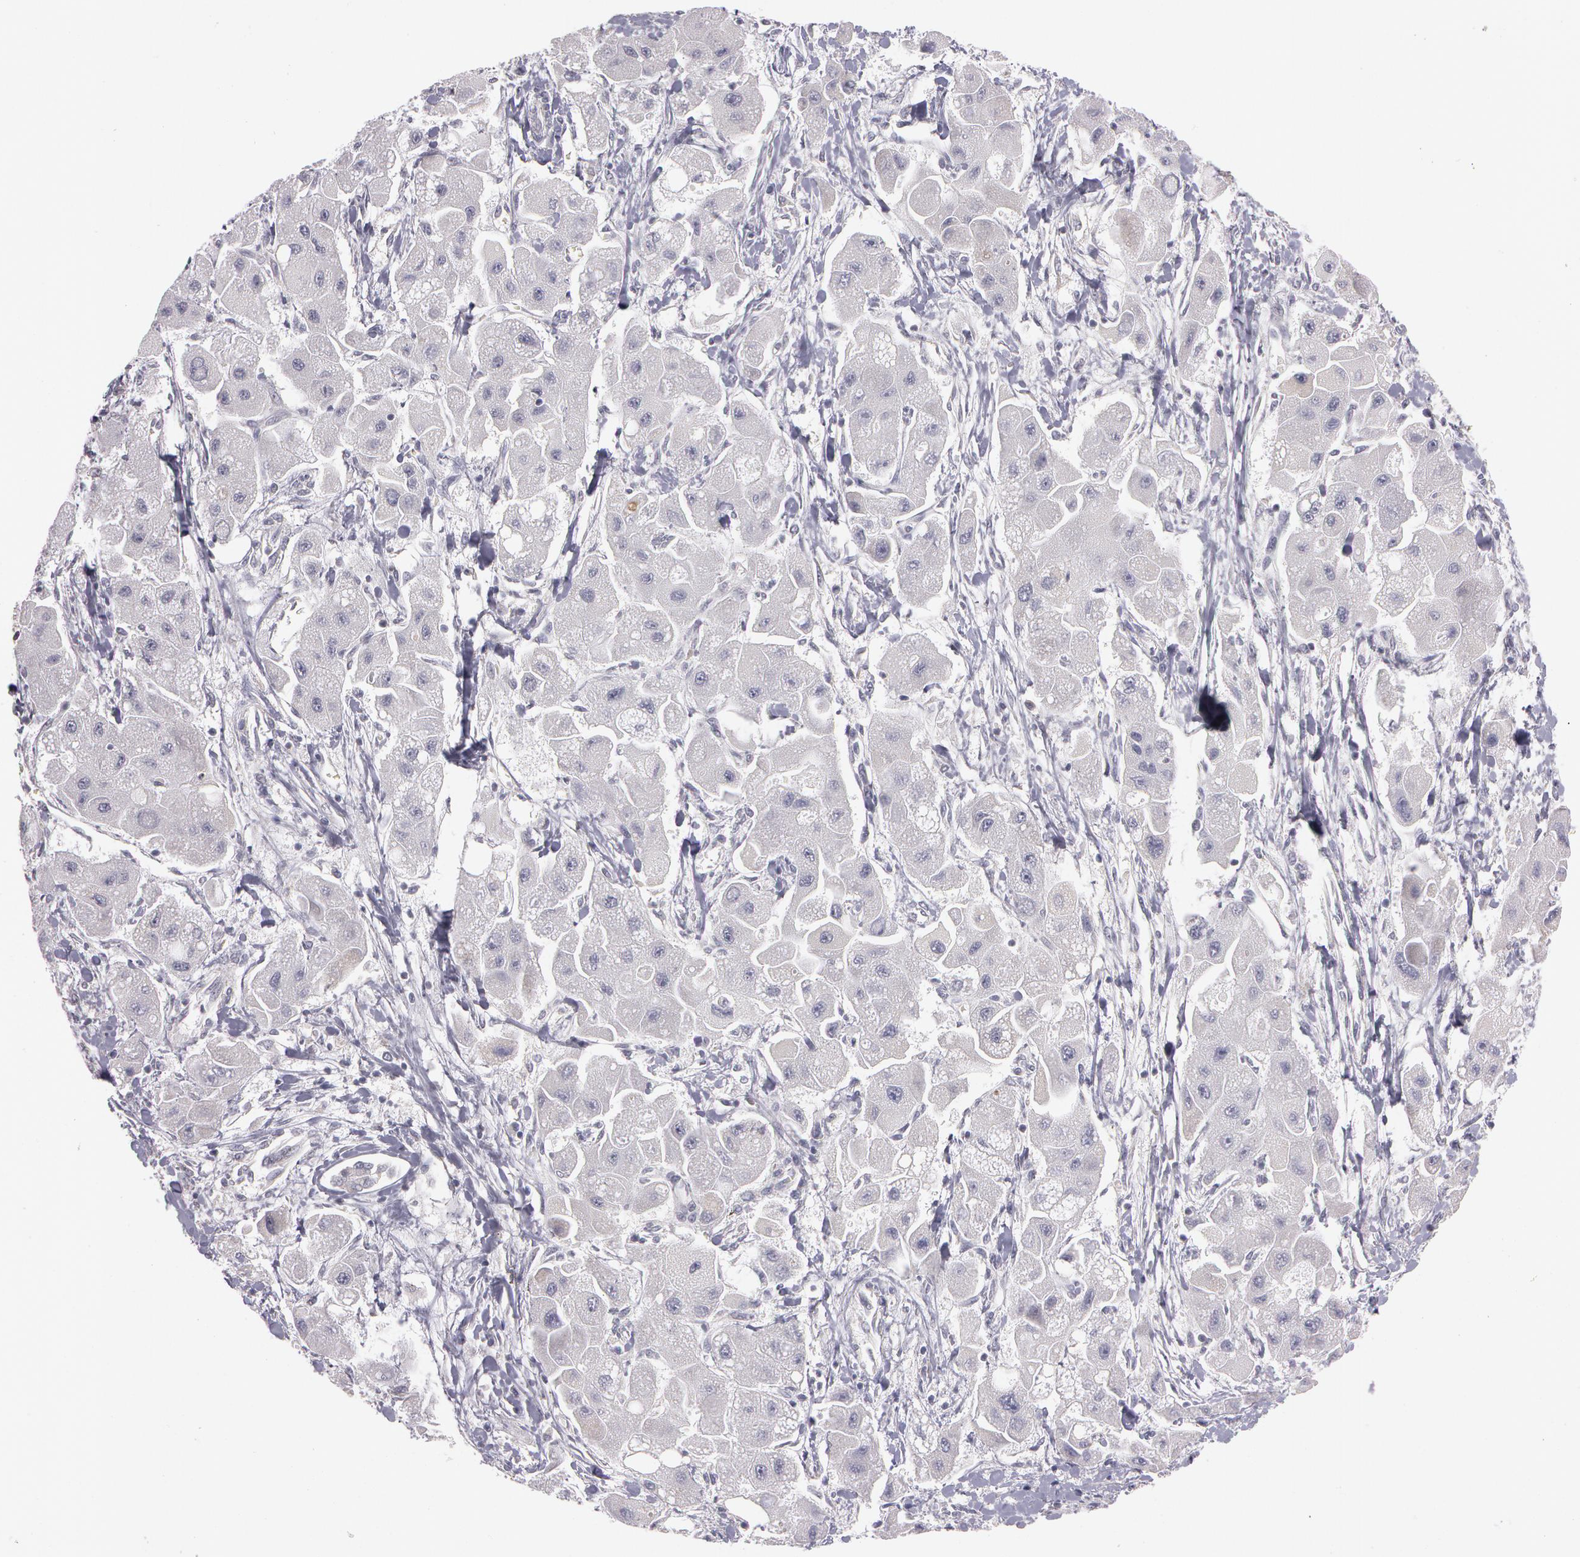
{"staining": {"intensity": "negative", "quantity": "none", "location": "none"}, "tissue": "liver cancer", "cell_type": "Tumor cells", "image_type": "cancer", "snomed": [{"axis": "morphology", "description": "Carcinoma, Hepatocellular, NOS"}, {"axis": "topography", "description": "Liver"}], "caption": "Immunohistochemical staining of liver cancer (hepatocellular carcinoma) displays no significant expression in tumor cells.", "gene": "NEK9", "patient": {"sex": "male", "age": 24}}